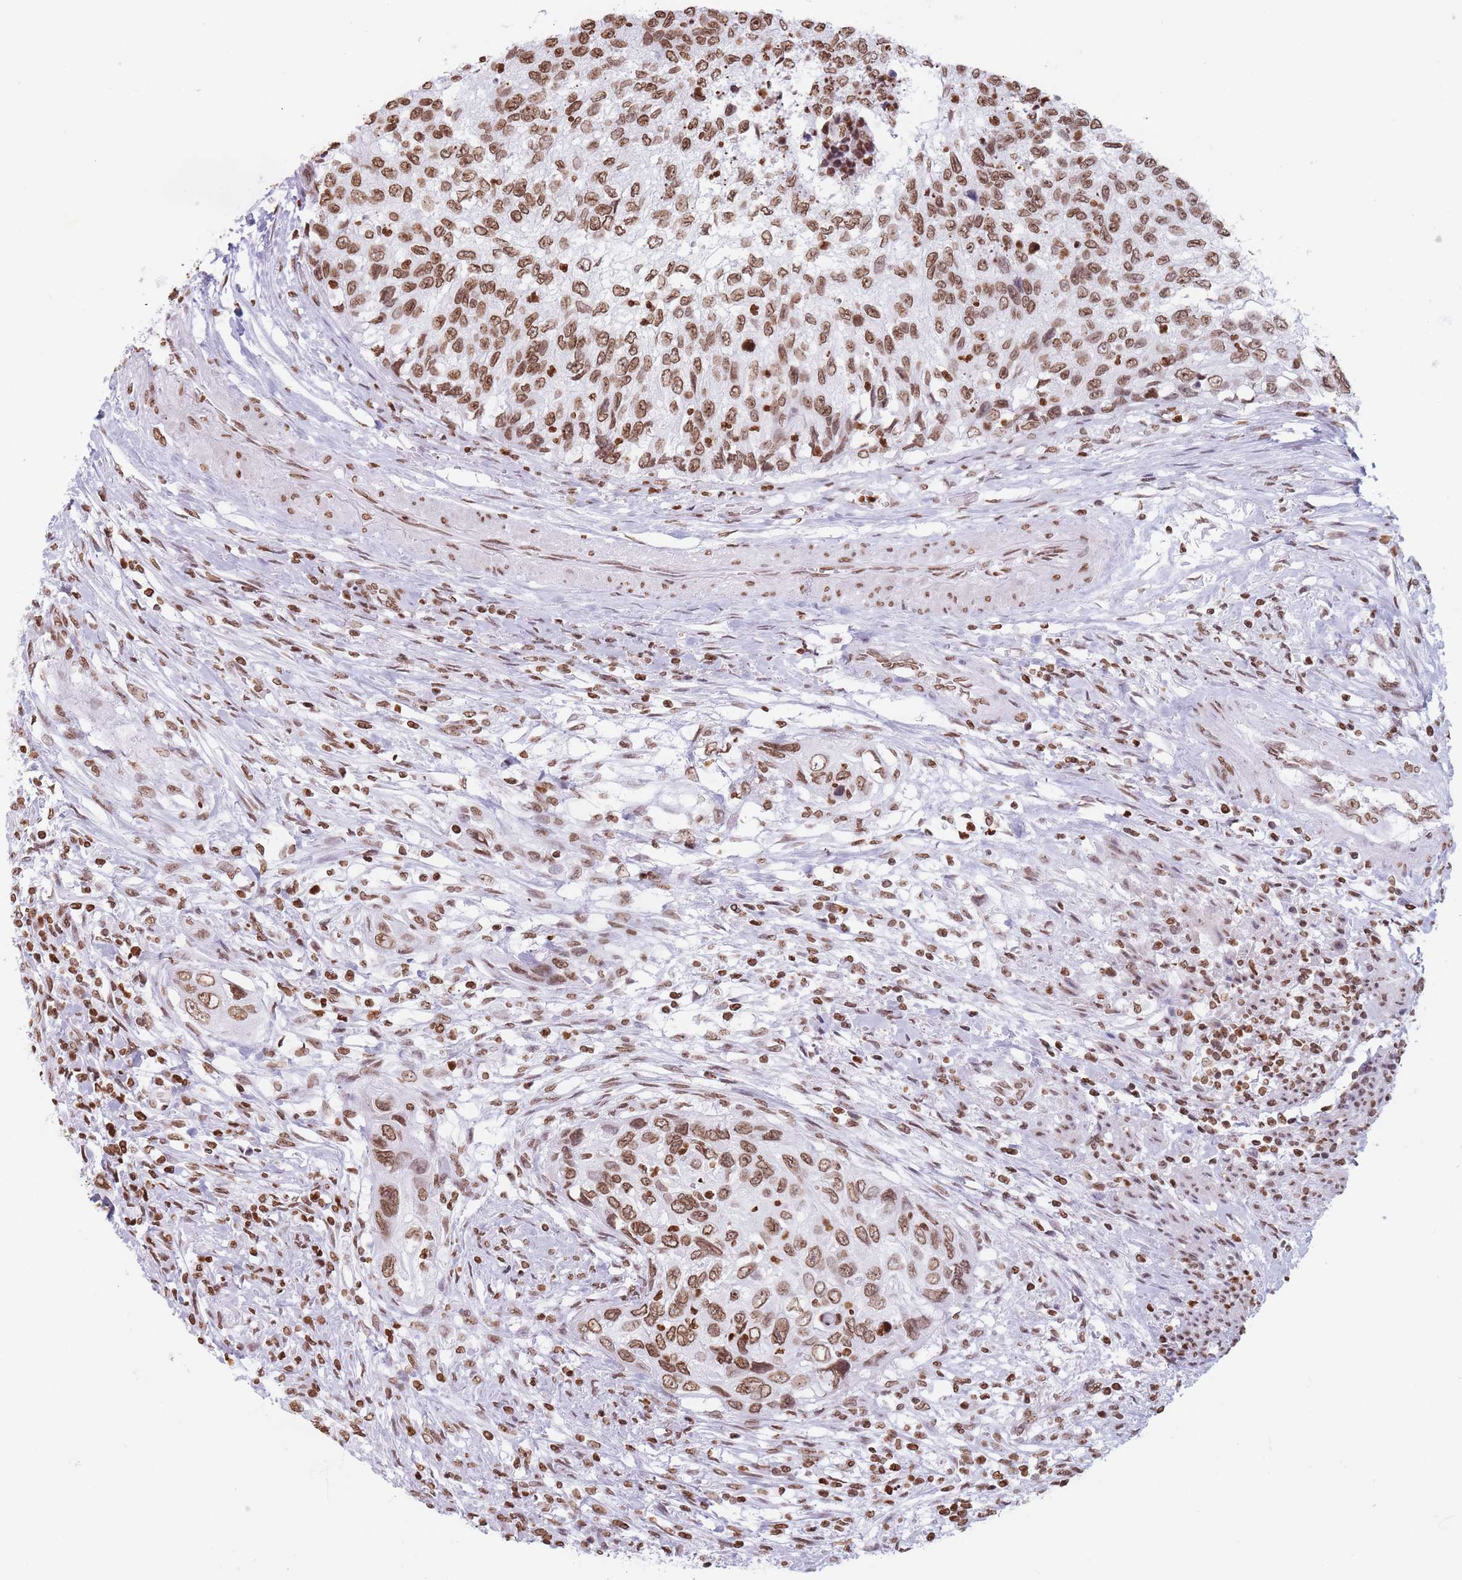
{"staining": {"intensity": "moderate", "quantity": ">75%", "location": "nuclear"}, "tissue": "urothelial cancer", "cell_type": "Tumor cells", "image_type": "cancer", "snomed": [{"axis": "morphology", "description": "Urothelial carcinoma, High grade"}, {"axis": "topography", "description": "Urinary bladder"}], "caption": "High-magnification brightfield microscopy of high-grade urothelial carcinoma stained with DAB (brown) and counterstained with hematoxylin (blue). tumor cells exhibit moderate nuclear positivity is appreciated in about>75% of cells.", "gene": "RYK", "patient": {"sex": "female", "age": 60}}